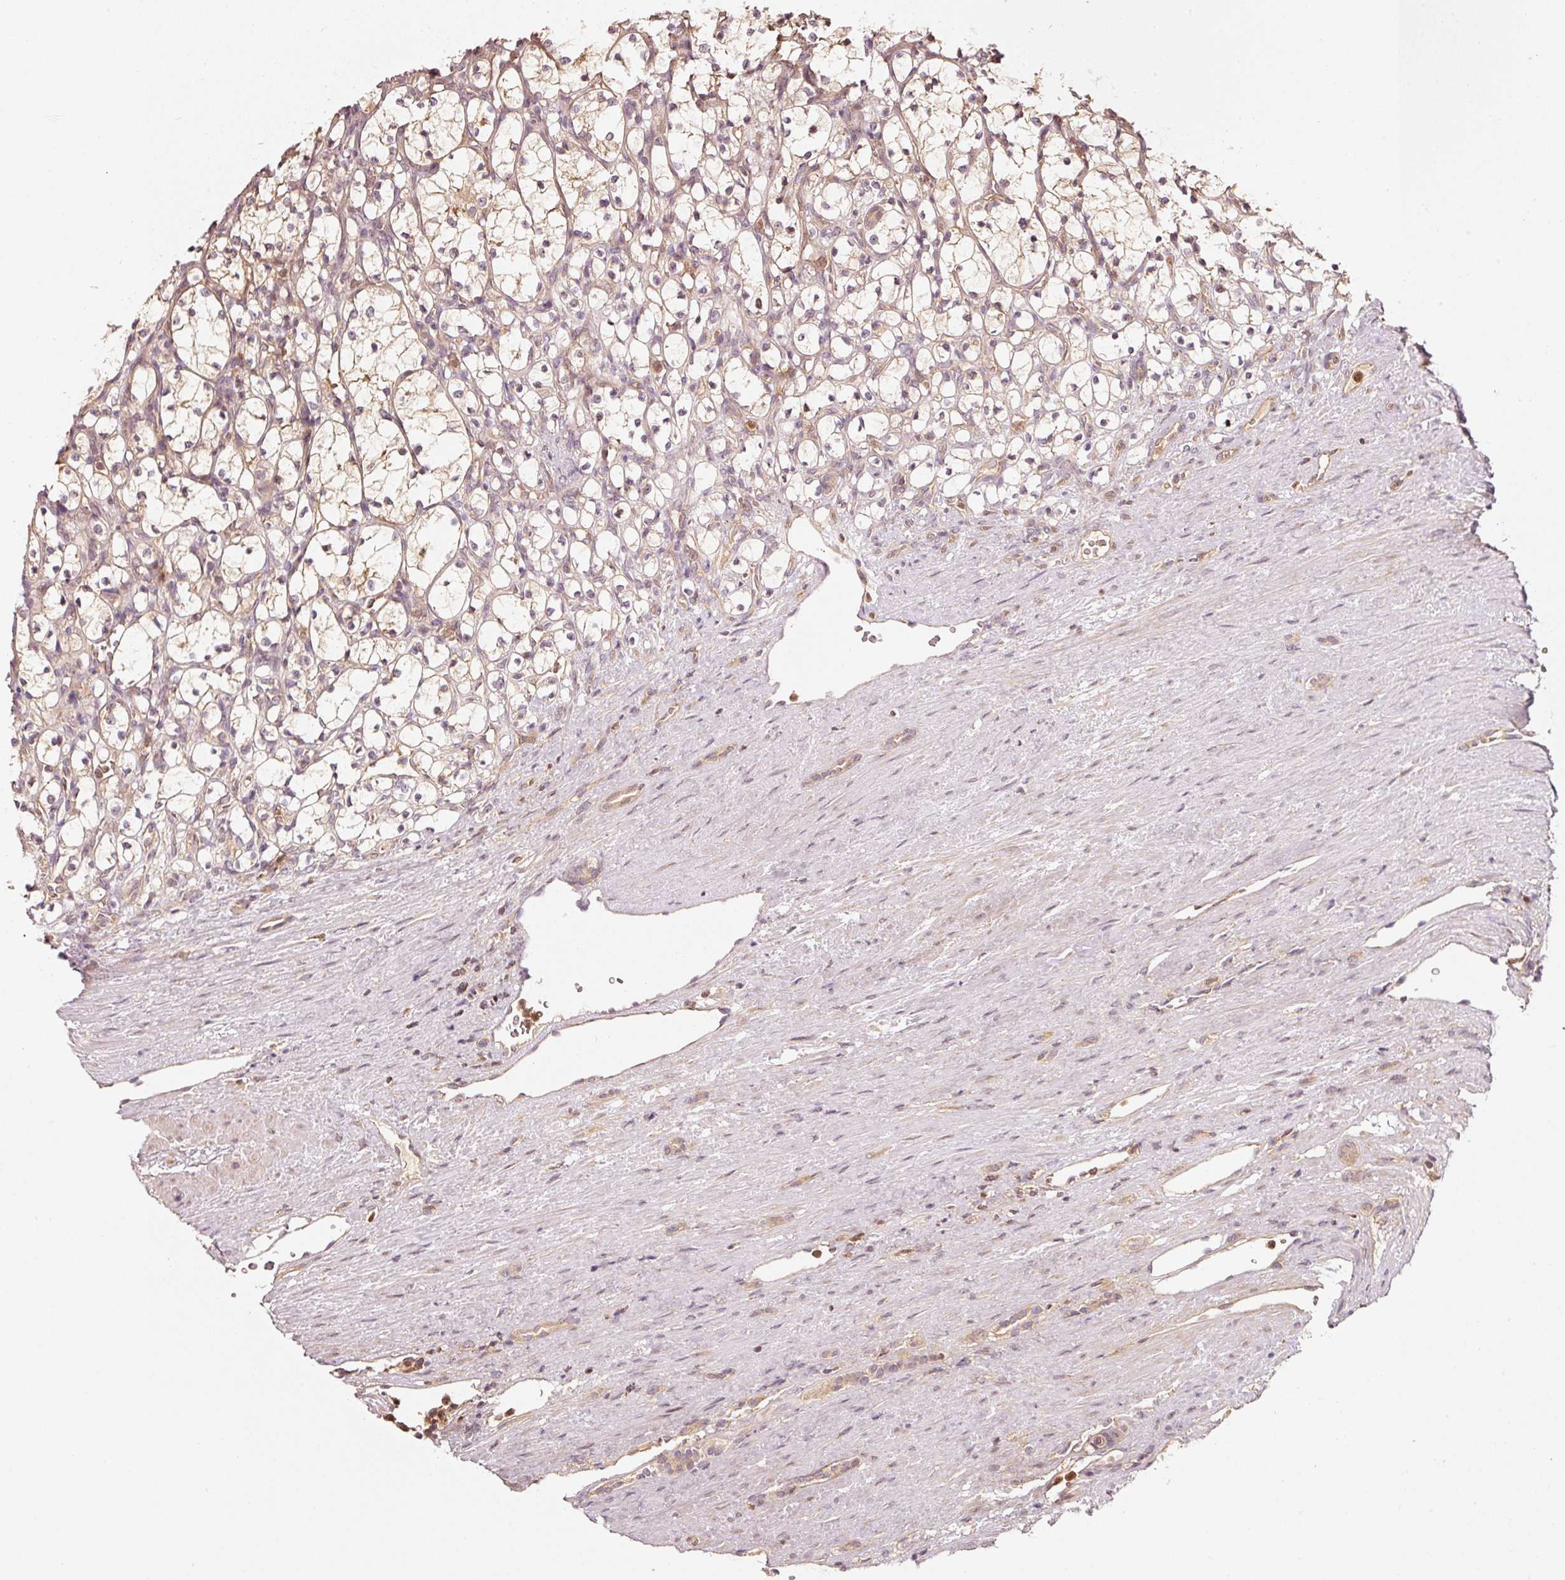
{"staining": {"intensity": "weak", "quantity": ">75%", "location": "cytoplasmic/membranous"}, "tissue": "renal cancer", "cell_type": "Tumor cells", "image_type": "cancer", "snomed": [{"axis": "morphology", "description": "Adenocarcinoma, NOS"}, {"axis": "topography", "description": "Kidney"}], "caption": "A brown stain highlights weak cytoplasmic/membranous positivity of a protein in human renal cancer tumor cells.", "gene": "RRAS2", "patient": {"sex": "female", "age": 69}}